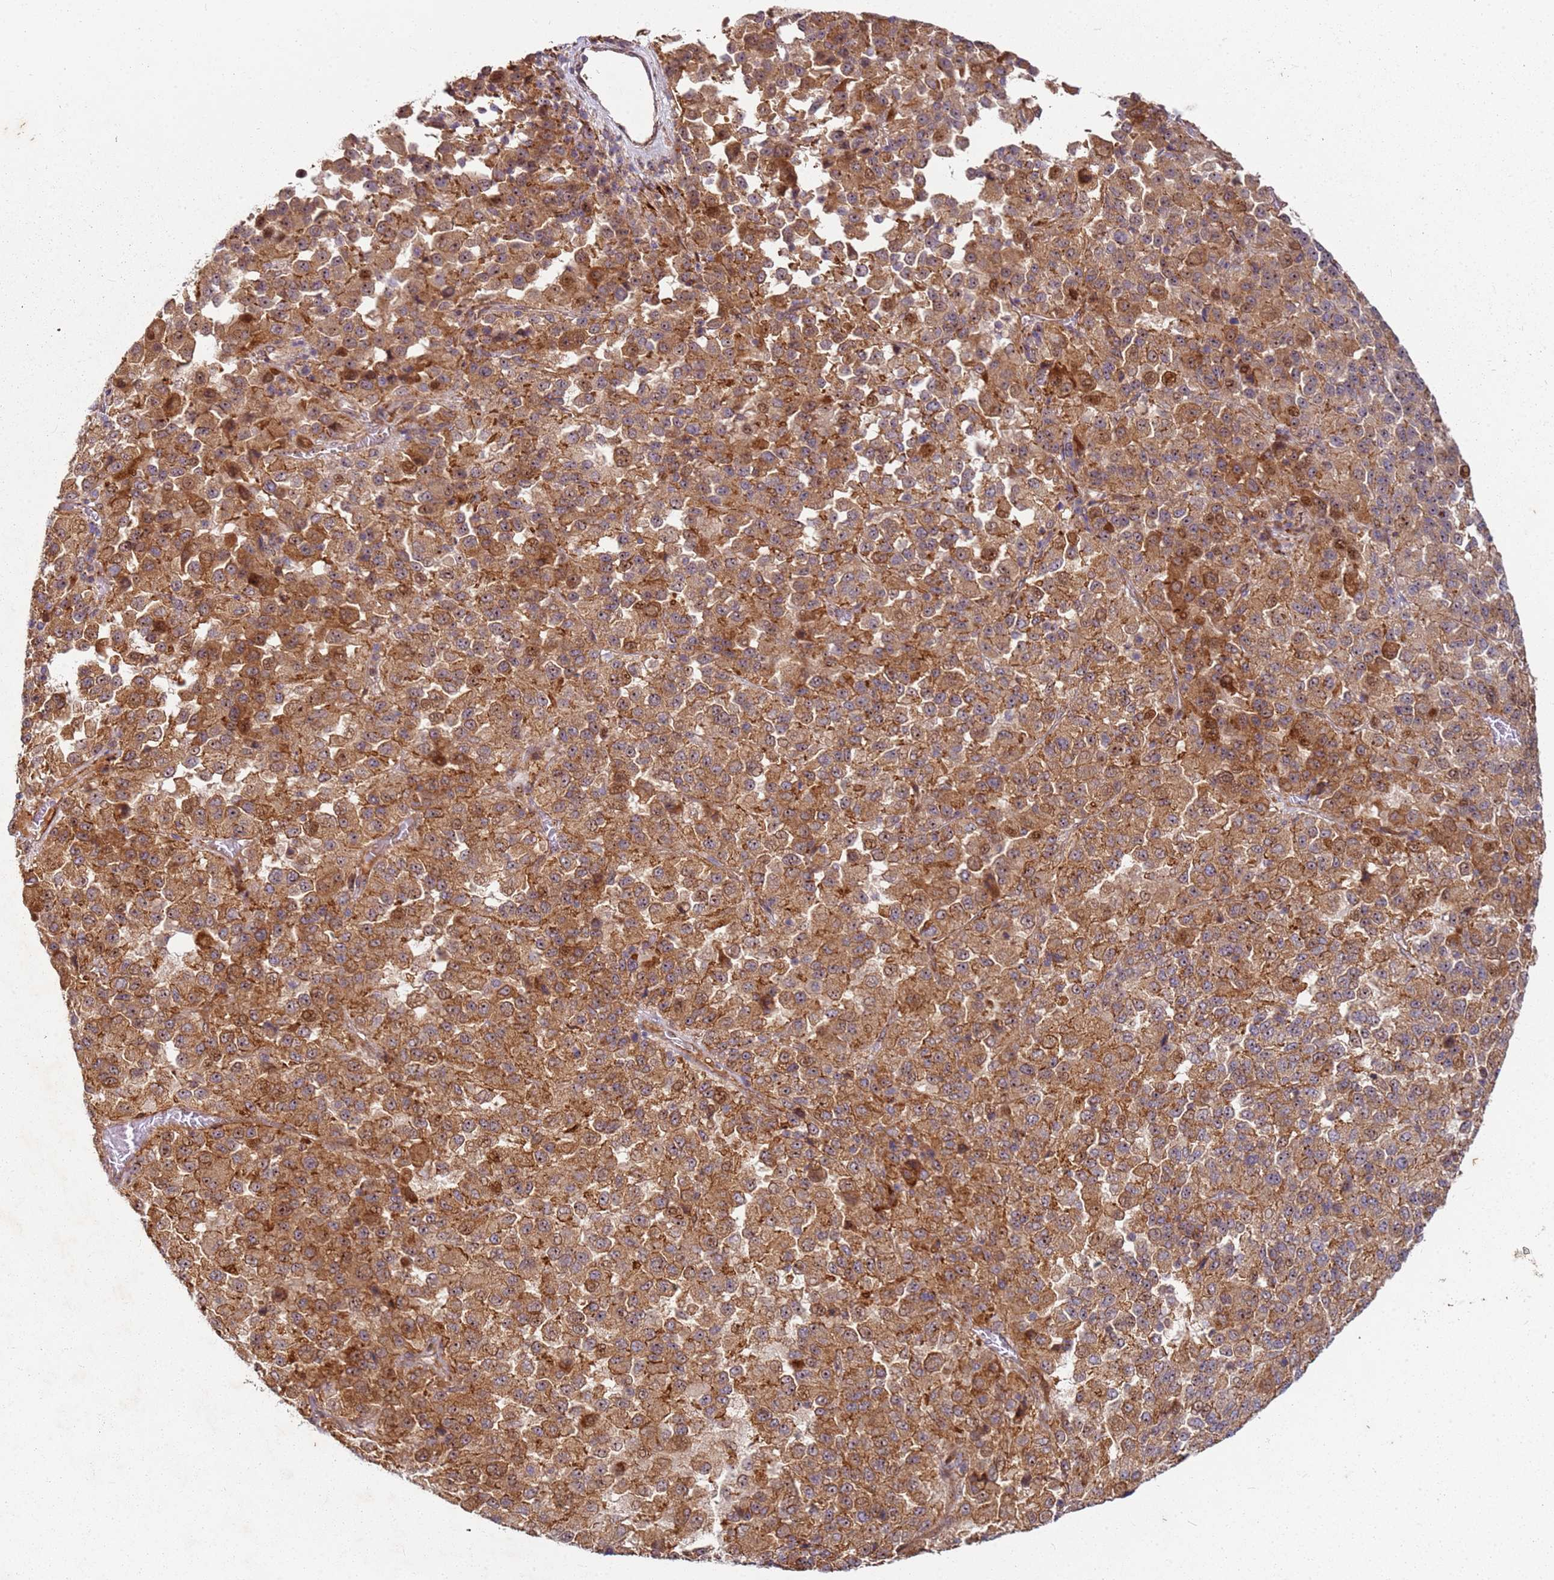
{"staining": {"intensity": "moderate", "quantity": ">75%", "location": "cytoplasmic/membranous,nuclear"}, "tissue": "melanoma", "cell_type": "Tumor cells", "image_type": "cancer", "snomed": [{"axis": "morphology", "description": "Malignant melanoma, Metastatic site"}, {"axis": "topography", "description": "Lung"}], "caption": "A brown stain labels moderate cytoplasmic/membranous and nuclear expression of a protein in human malignant melanoma (metastatic site) tumor cells.", "gene": "C2CD4B", "patient": {"sex": "male", "age": 64}}